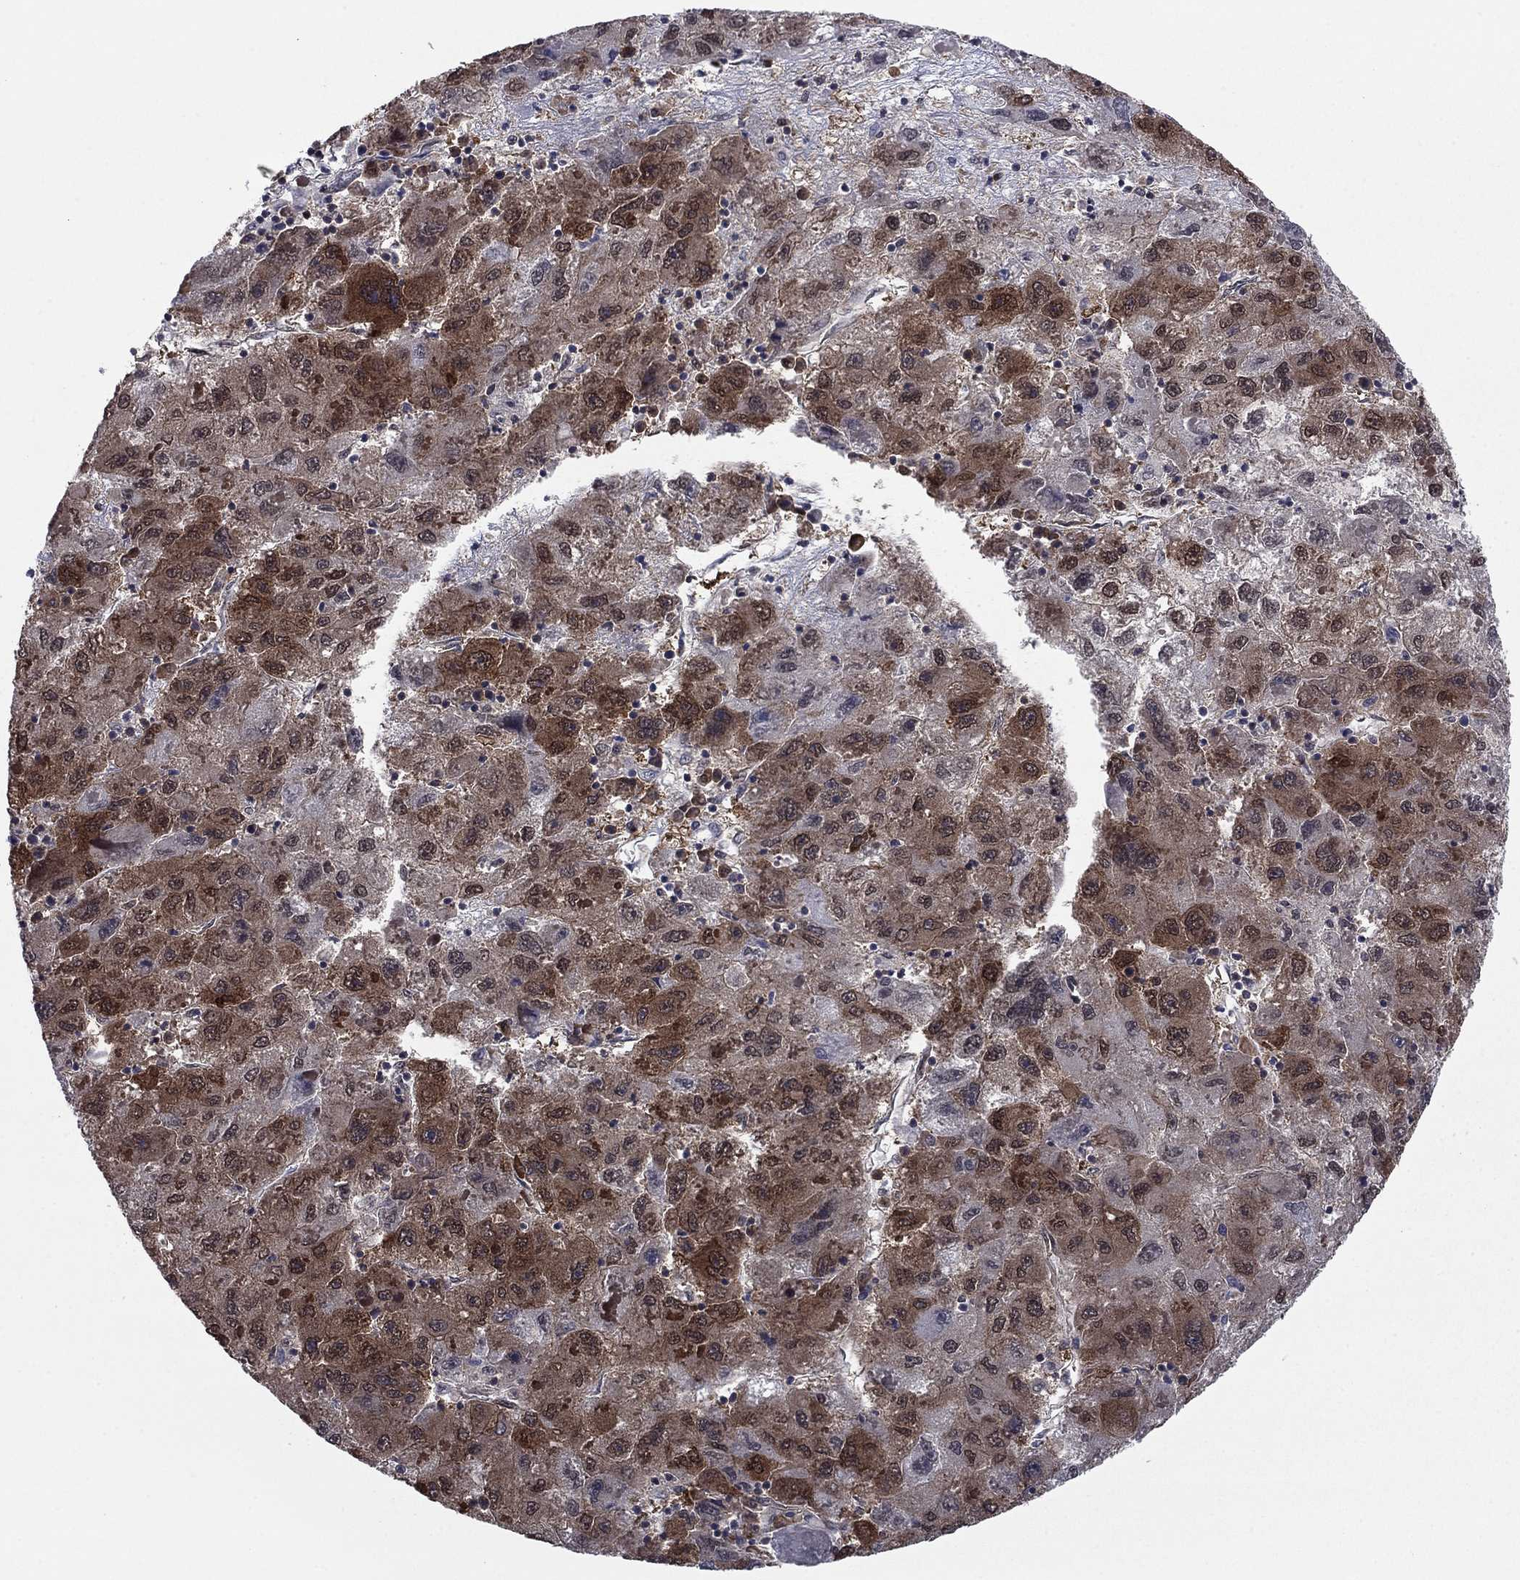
{"staining": {"intensity": "strong", "quantity": "25%-75%", "location": "cytoplasmic/membranous"}, "tissue": "liver cancer", "cell_type": "Tumor cells", "image_type": "cancer", "snomed": [{"axis": "morphology", "description": "Carcinoma, Hepatocellular, NOS"}, {"axis": "topography", "description": "Liver"}], "caption": "This is an image of immunohistochemistry staining of liver hepatocellular carcinoma, which shows strong positivity in the cytoplasmic/membranous of tumor cells.", "gene": "FKBP4", "patient": {"sex": "male", "age": 75}}